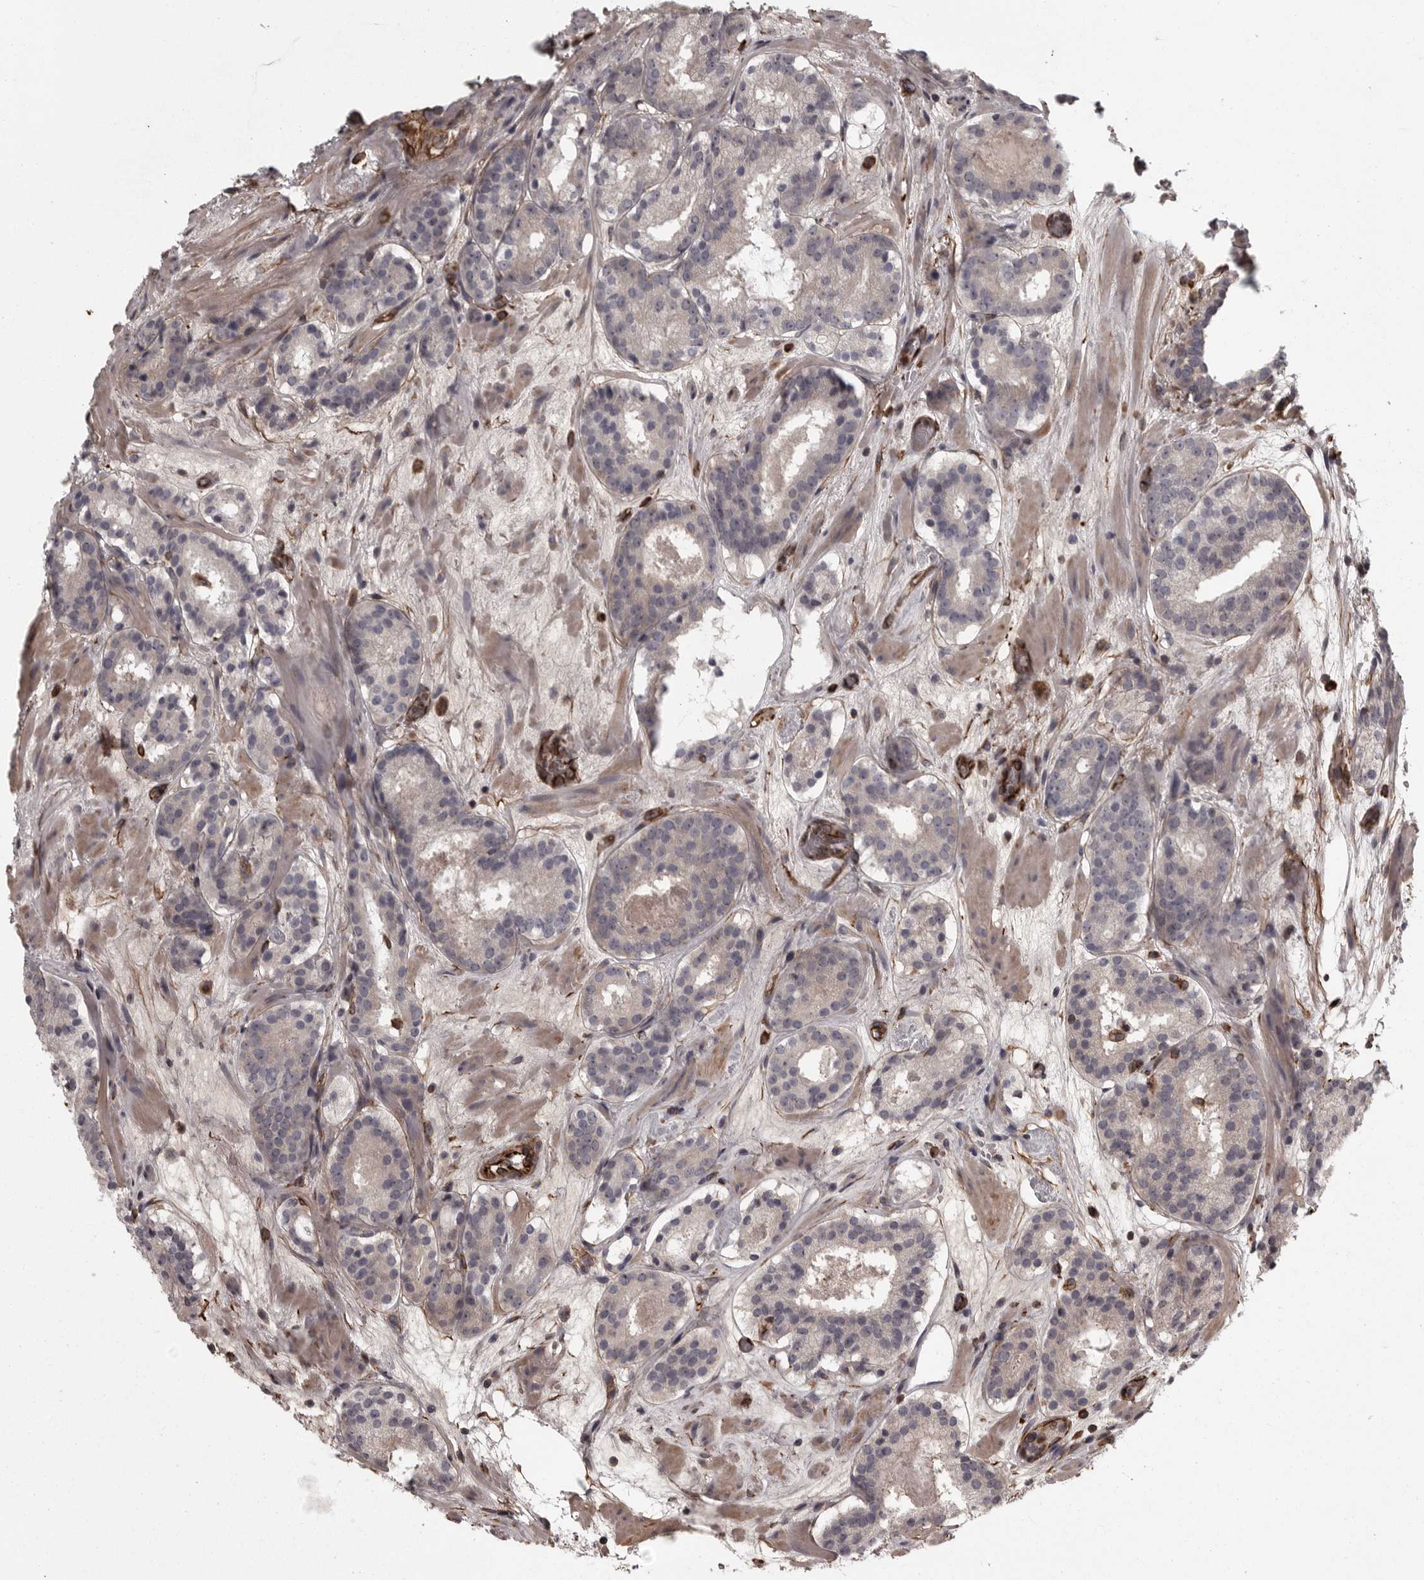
{"staining": {"intensity": "negative", "quantity": "none", "location": "none"}, "tissue": "prostate cancer", "cell_type": "Tumor cells", "image_type": "cancer", "snomed": [{"axis": "morphology", "description": "Adenocarcinoma, Low grade"}, {"axis": "topography", "description": "Prostate"}], "caption": "DAB (3,3'-diaminobenzidine) immunohistochemical staining of prostate low-grade adenocarcinoma exhibits no significant positivity in tumor cells. Brightfield microscopy of immunohistochemistry (IHC) stained with DAB (3,3'-diaminobenzidine) (brown) and hematoxylin (blue), captured at high magnification.", "gene": "FAAP100", "patient": {"sex": "male", "age": 69}}